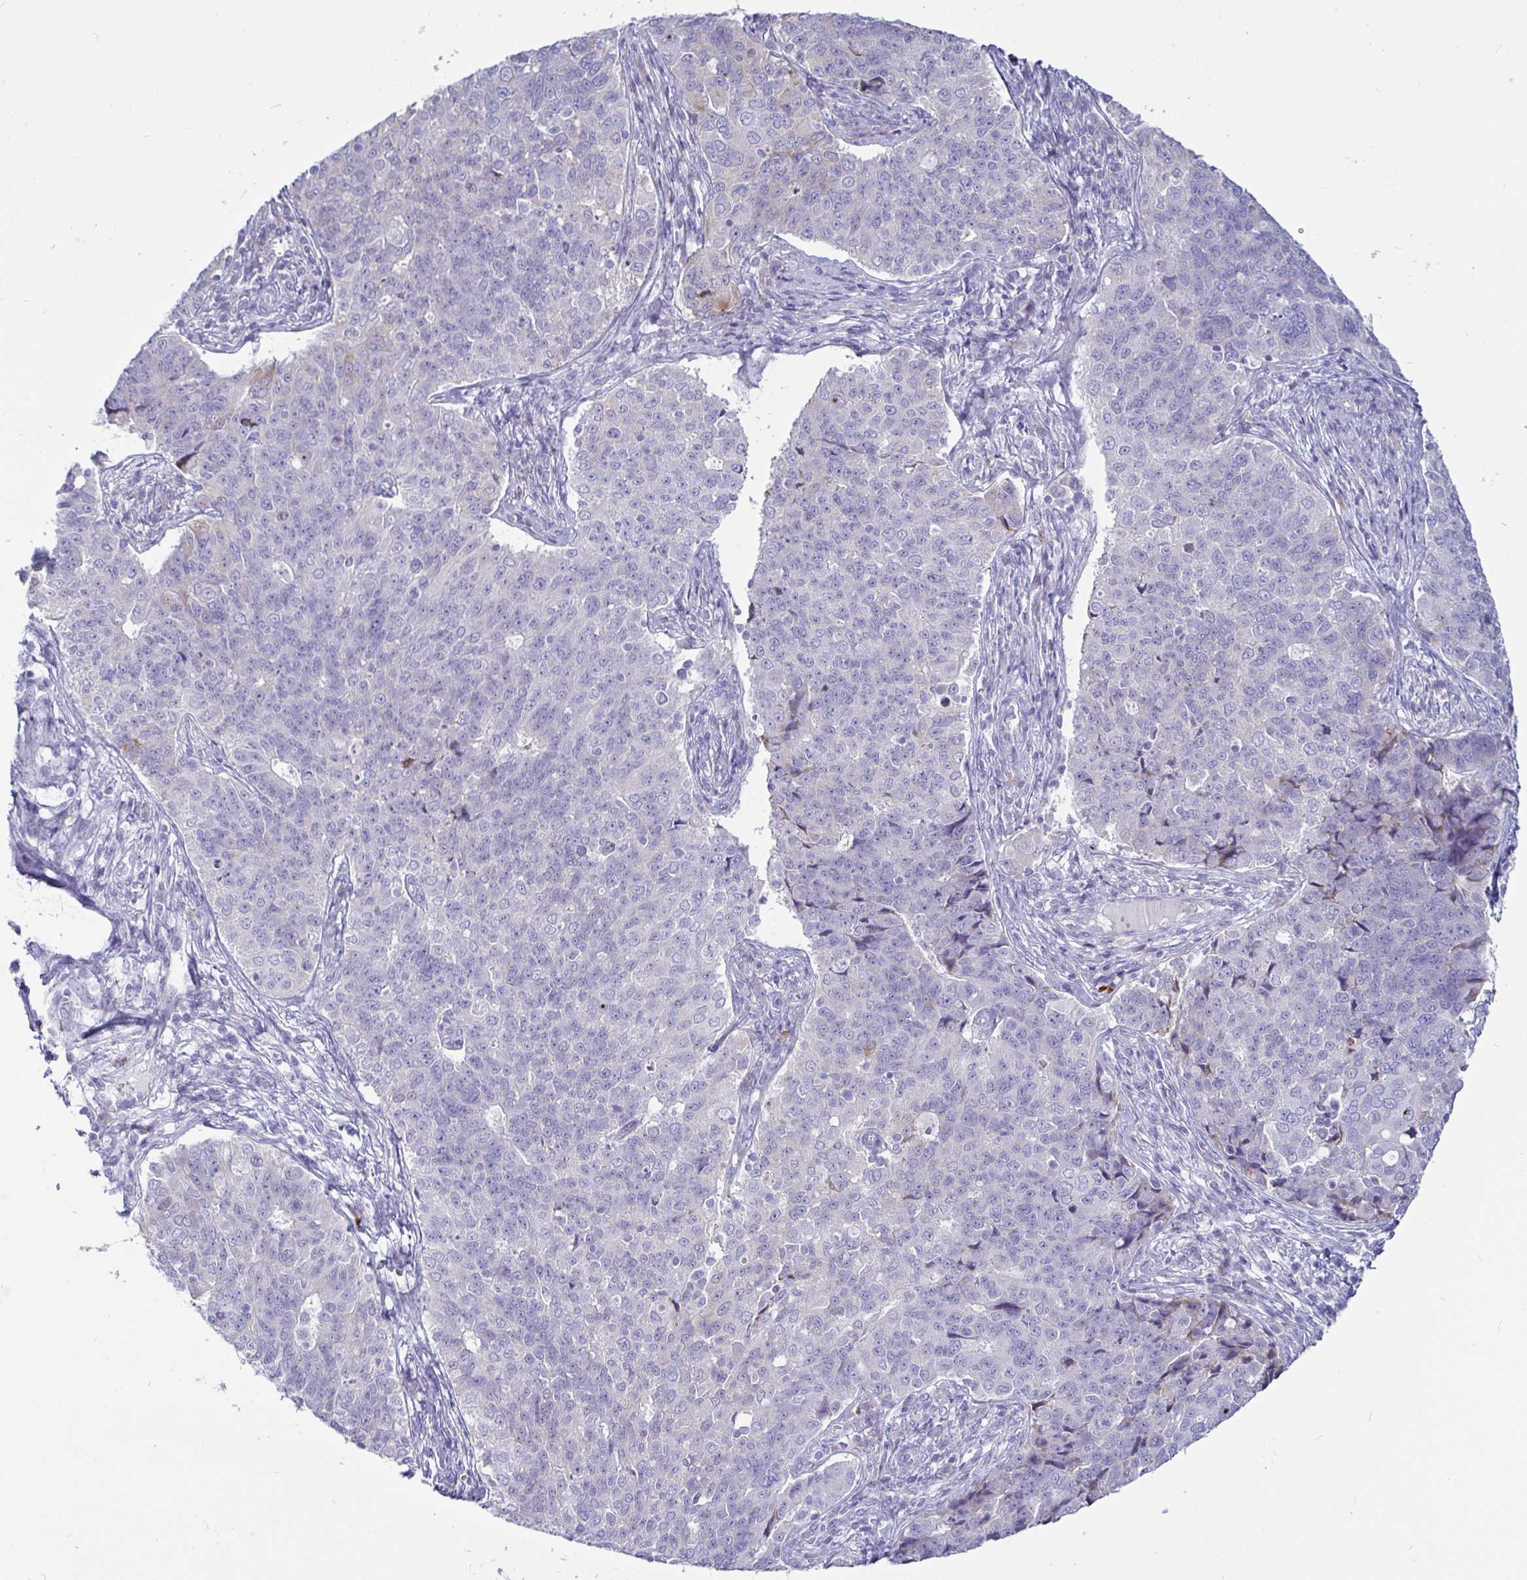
{"staining": {"intensity": "negative", "quantity": "none", "location": "none"}, "tissue": "endometrial cancer", "cell_type": "Tumor cells", "image_type": "cancer", "snomed": [{"axis": "morphology", "description": "Adenocarcinoma, NOS"}, {"axis": "topography", "description": "Endometrium"}], "caption": "Immunohistochemical staining of human adenocarcinoma (endometrial) exhibits no significant positivity in tumor cells. Nuclei are stained in blue.", "gene": "TFPI2", "patient": {"sex": "female", "age": 43}}